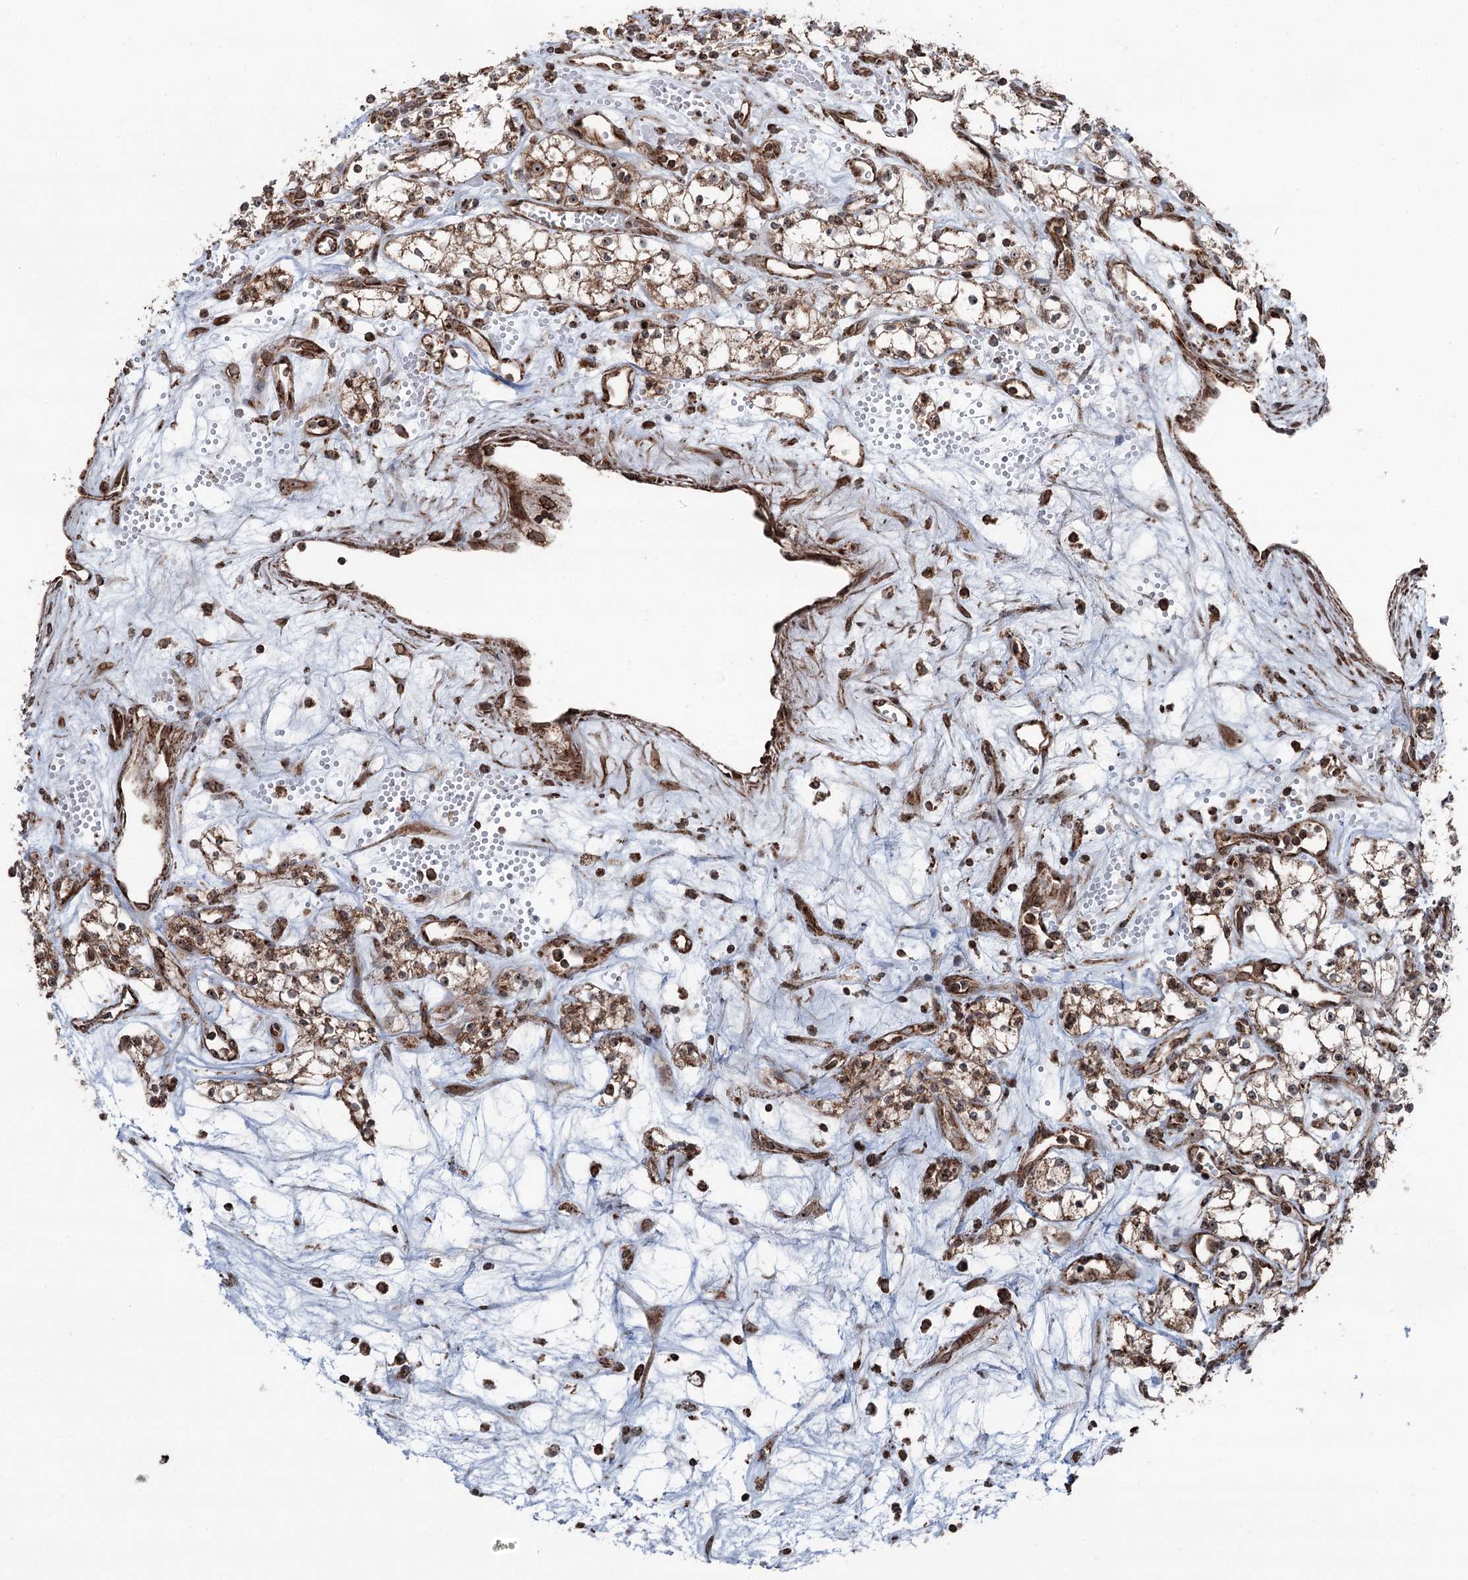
{"staining": {"intensity": "moderate", "quantity": ">75%", "location": "cytoplasmic/membranous,nuclear"}, "tissue": "renal cancer", "cell_type": "Tumor cells", "image_type": "cancer", "snomed": [{"axis": "morphology", "description": "Adenocarcinoma, NOS"}, {"axis": "topography", "description": "Kidney"}], "caption": "Human renal adenocarcinoma stained with a protein marker displays moderate staining in tumor cells.", "gene": "STEEP1", "patient": {"sex": "male", "age": 59}}